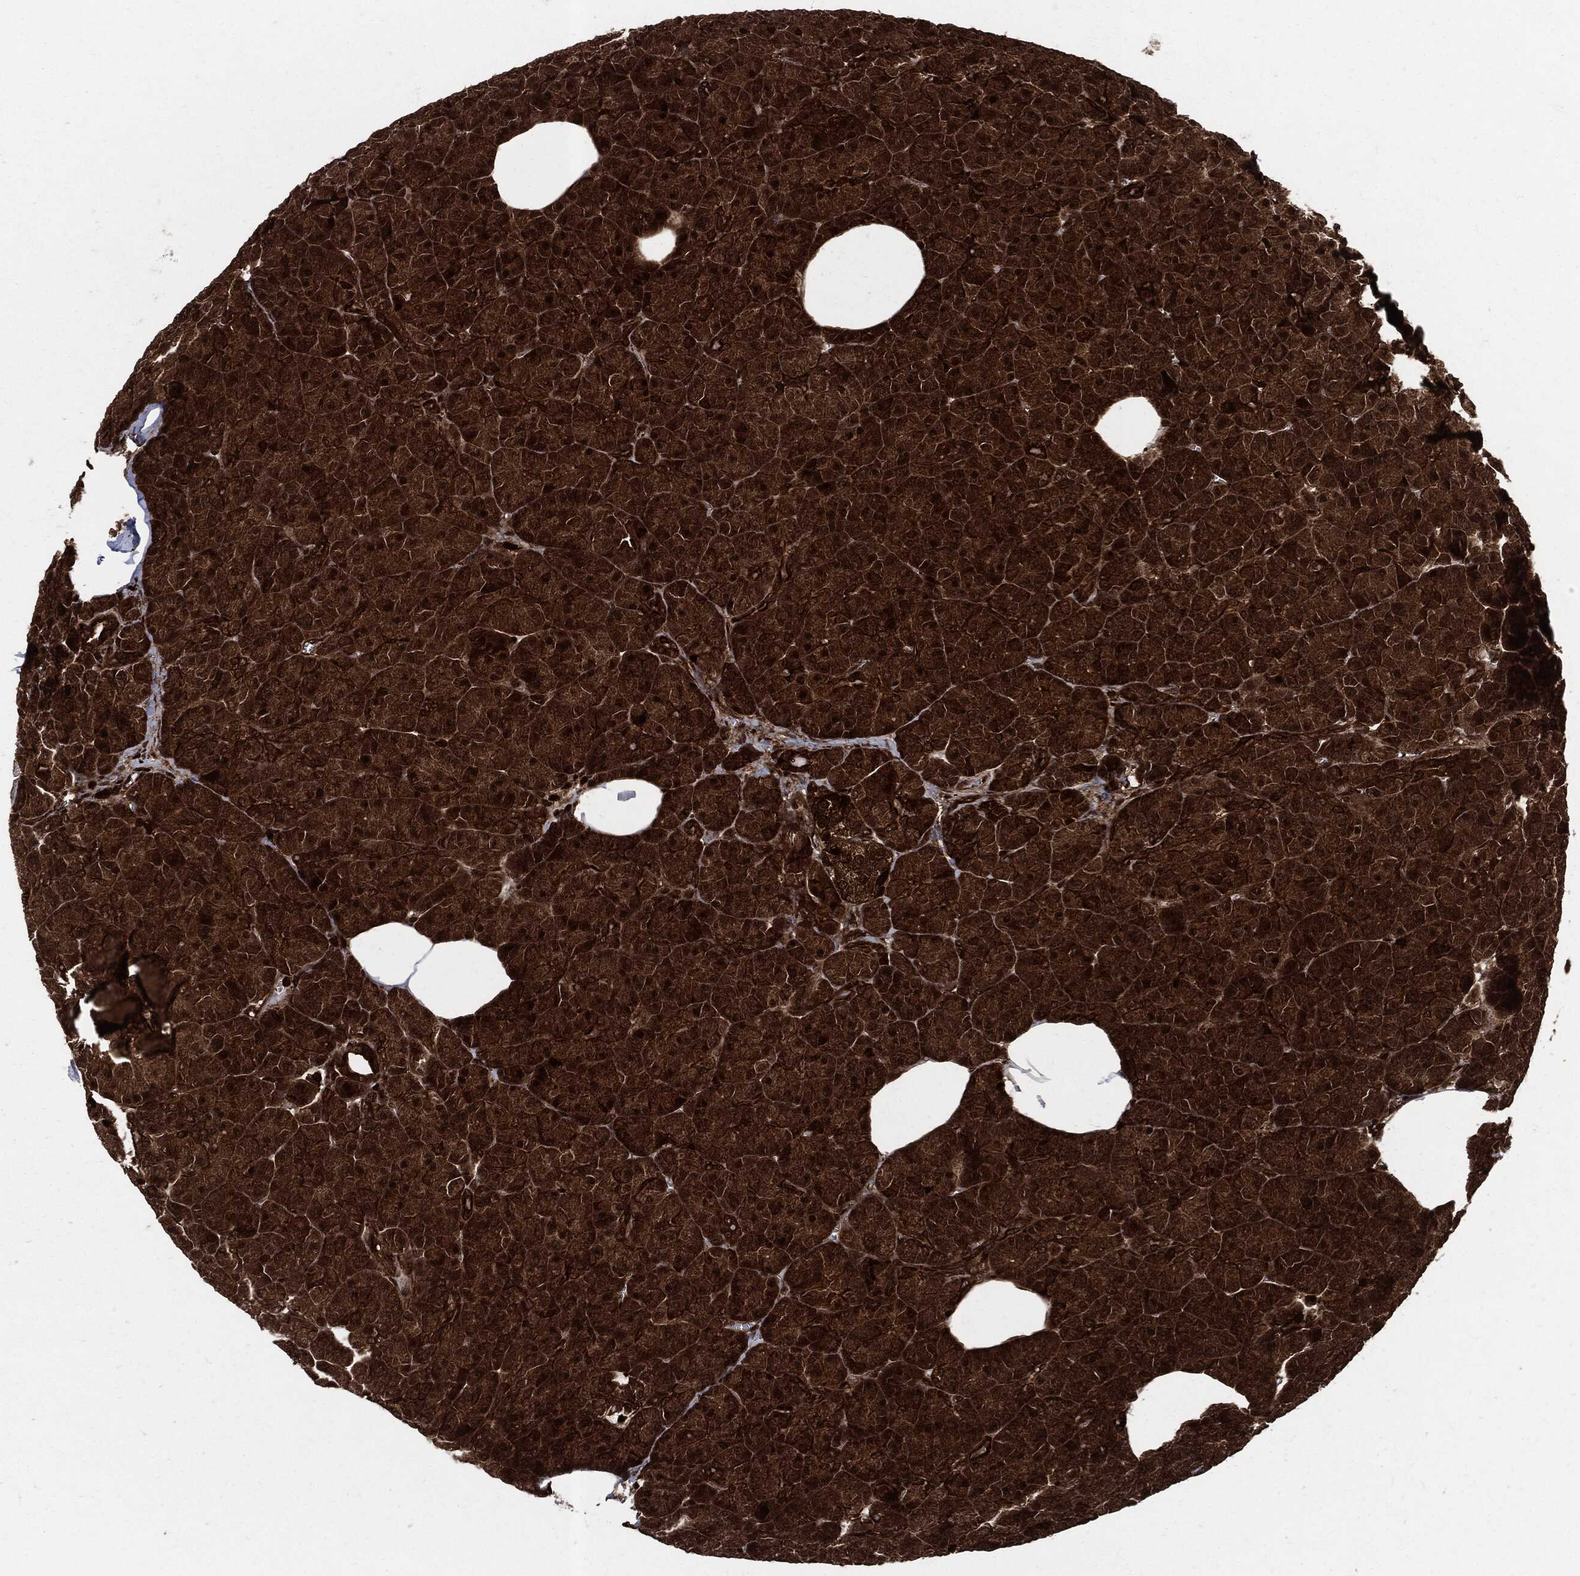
{"staining": {"intensity": "strong", "quantity": ">75%", "location": "cytoplasmic/membranous,nuclear"}, "tissue": "pancreas", "cell_type": "Exocrine glandular cells", "image_type": "normal", "snomed": [{"axis": "morphology", "description": "Normal tissue, NOS"}, {"axis": "topography", "description": "Pancreas"}], "caption": "This is an image of immunohistochemistry staining of unremarkable pancreas, which shows strong expression in the cytoplasmic/membranous,nuclear of exocrine glandular cells.", "gene": "YWHAB", "patient": {"sex": "male", "age": 61}}